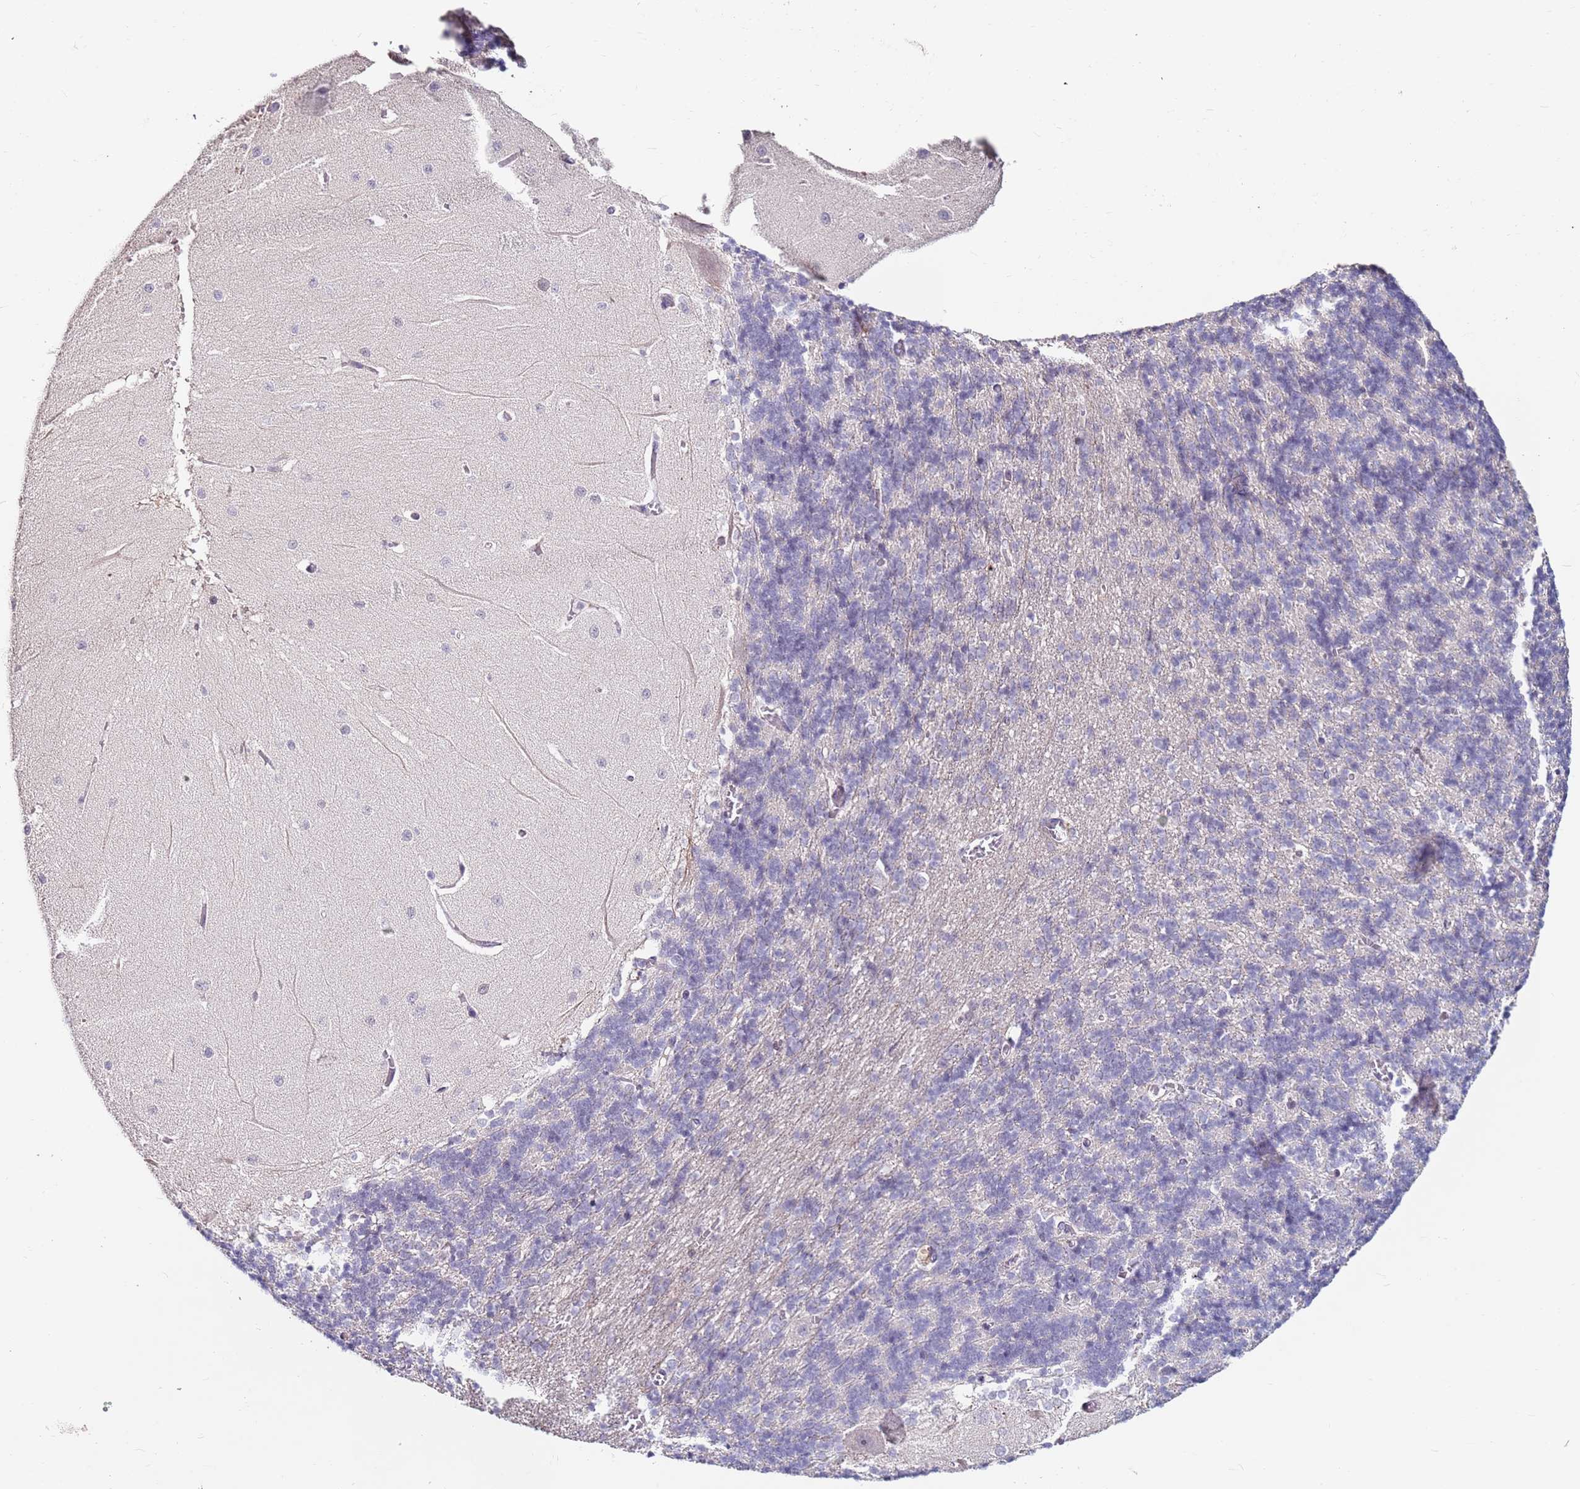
{"staining": {"intensity": "negative", "quantity": "none", "location": "none"}, "tissue": "cerebellum", "cell_type": "Cells in granular layer", "image_type": "normal", "snomed": [{"axis": "morphology", "description": "Normal tissue, NOS"}, {"axis": "topography", "description": "Cerebellum"}], "caption": "A micrograph of human cerebellum is negative for staining in cells in granular layer. (Immunohistochemistry (ihc), brightfield microscopy, high magnification).", "gene": "RARS2", "patient": {"sex": "male", "age": 37}}